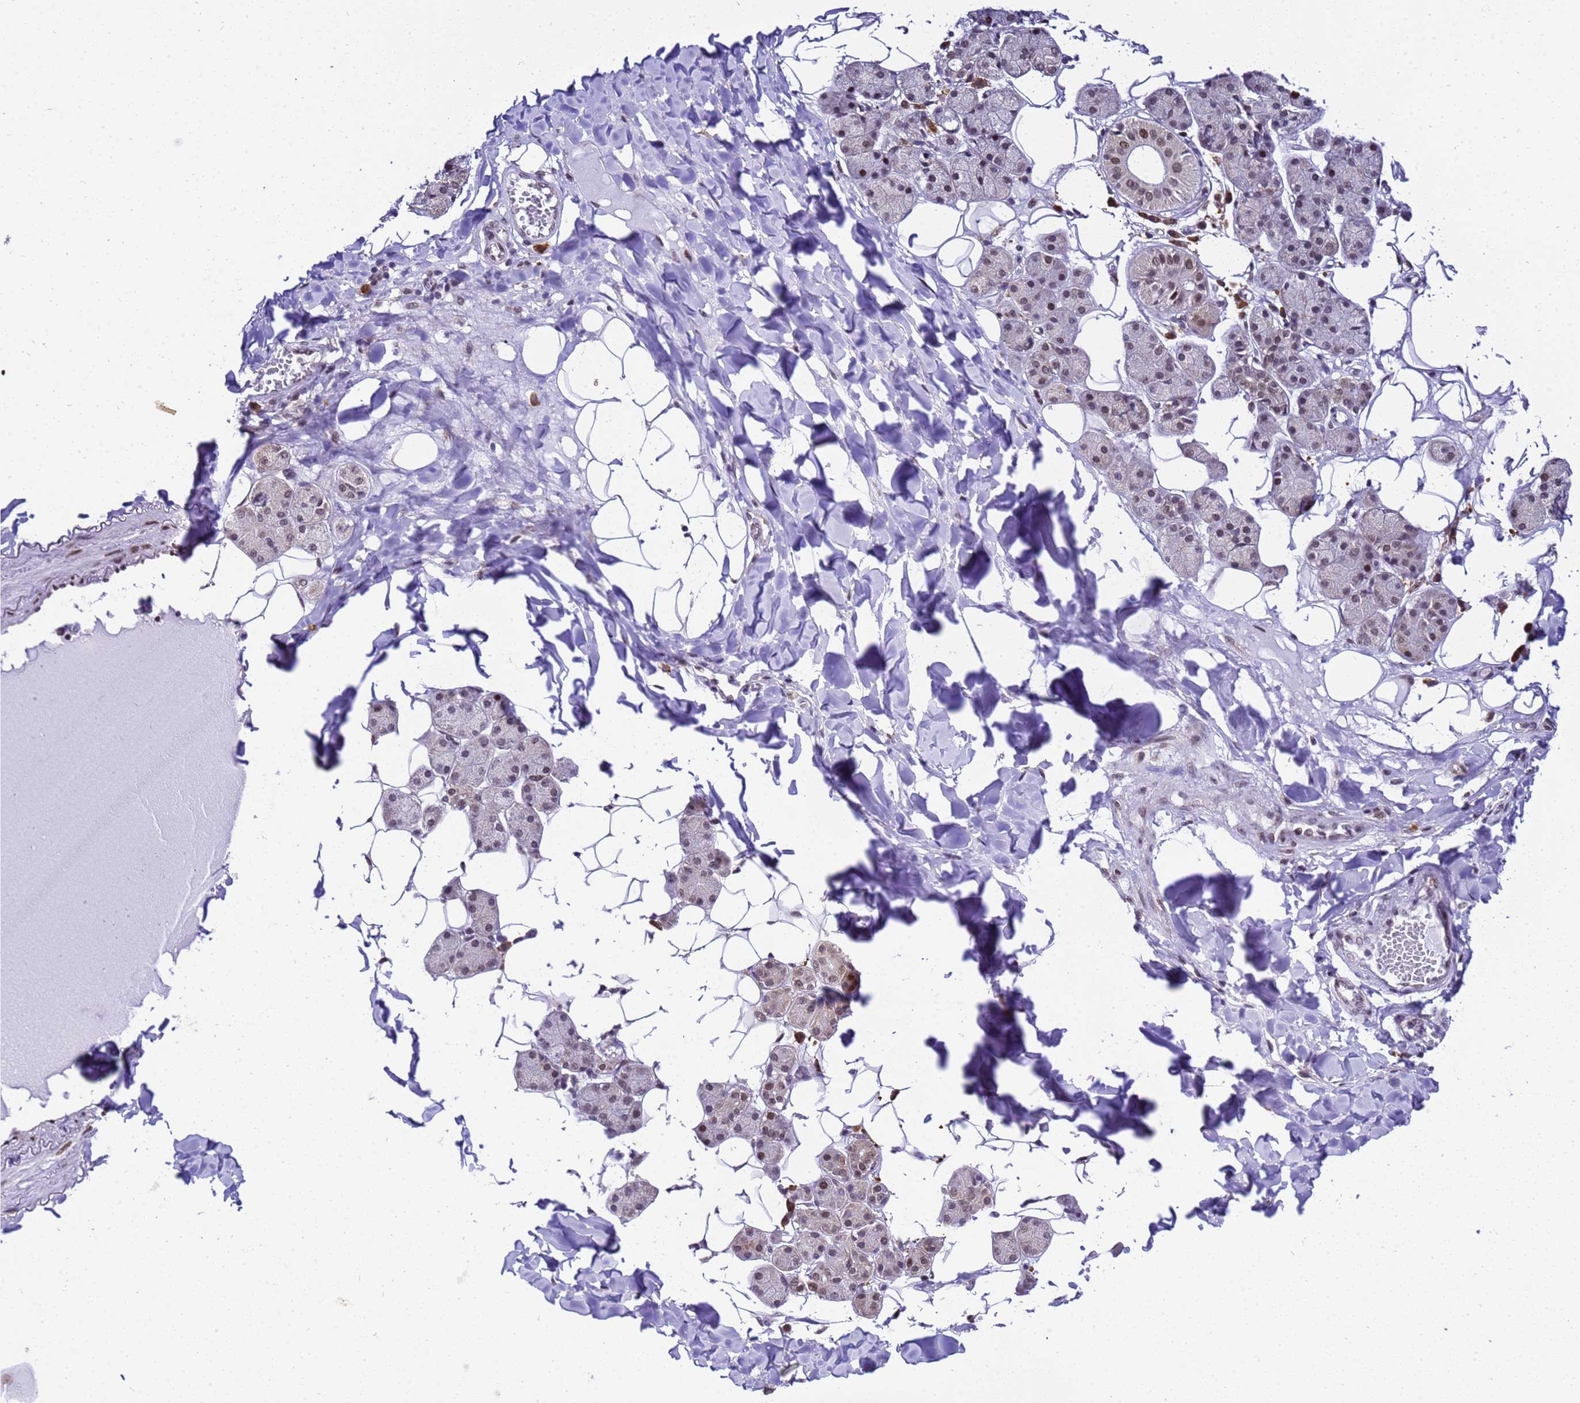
{"staining": {"intensity": "moderate", "quantity": "25%-75%", "location": "nuclear"}, "tissue": "salivary gland", "cell_type": "Glandular cells", "image_type": "normal", "snomed": [{"axis": "morphology", "description": "Normal tissue, NOS"}, {"axis": "topography", "description": "Salivary gland"}], "caption": "The micrograph shows staining of unremarkable salivary gland, revealing moderate nuclear protein positivity (brown color) within glandular cells. The staining was performed using DAB, with brown indicating positive protein expression. Nuclei are stained blue with hematoxylin.", "gene": "SMN1", "patient": {"sex": "female", "age": 33}}